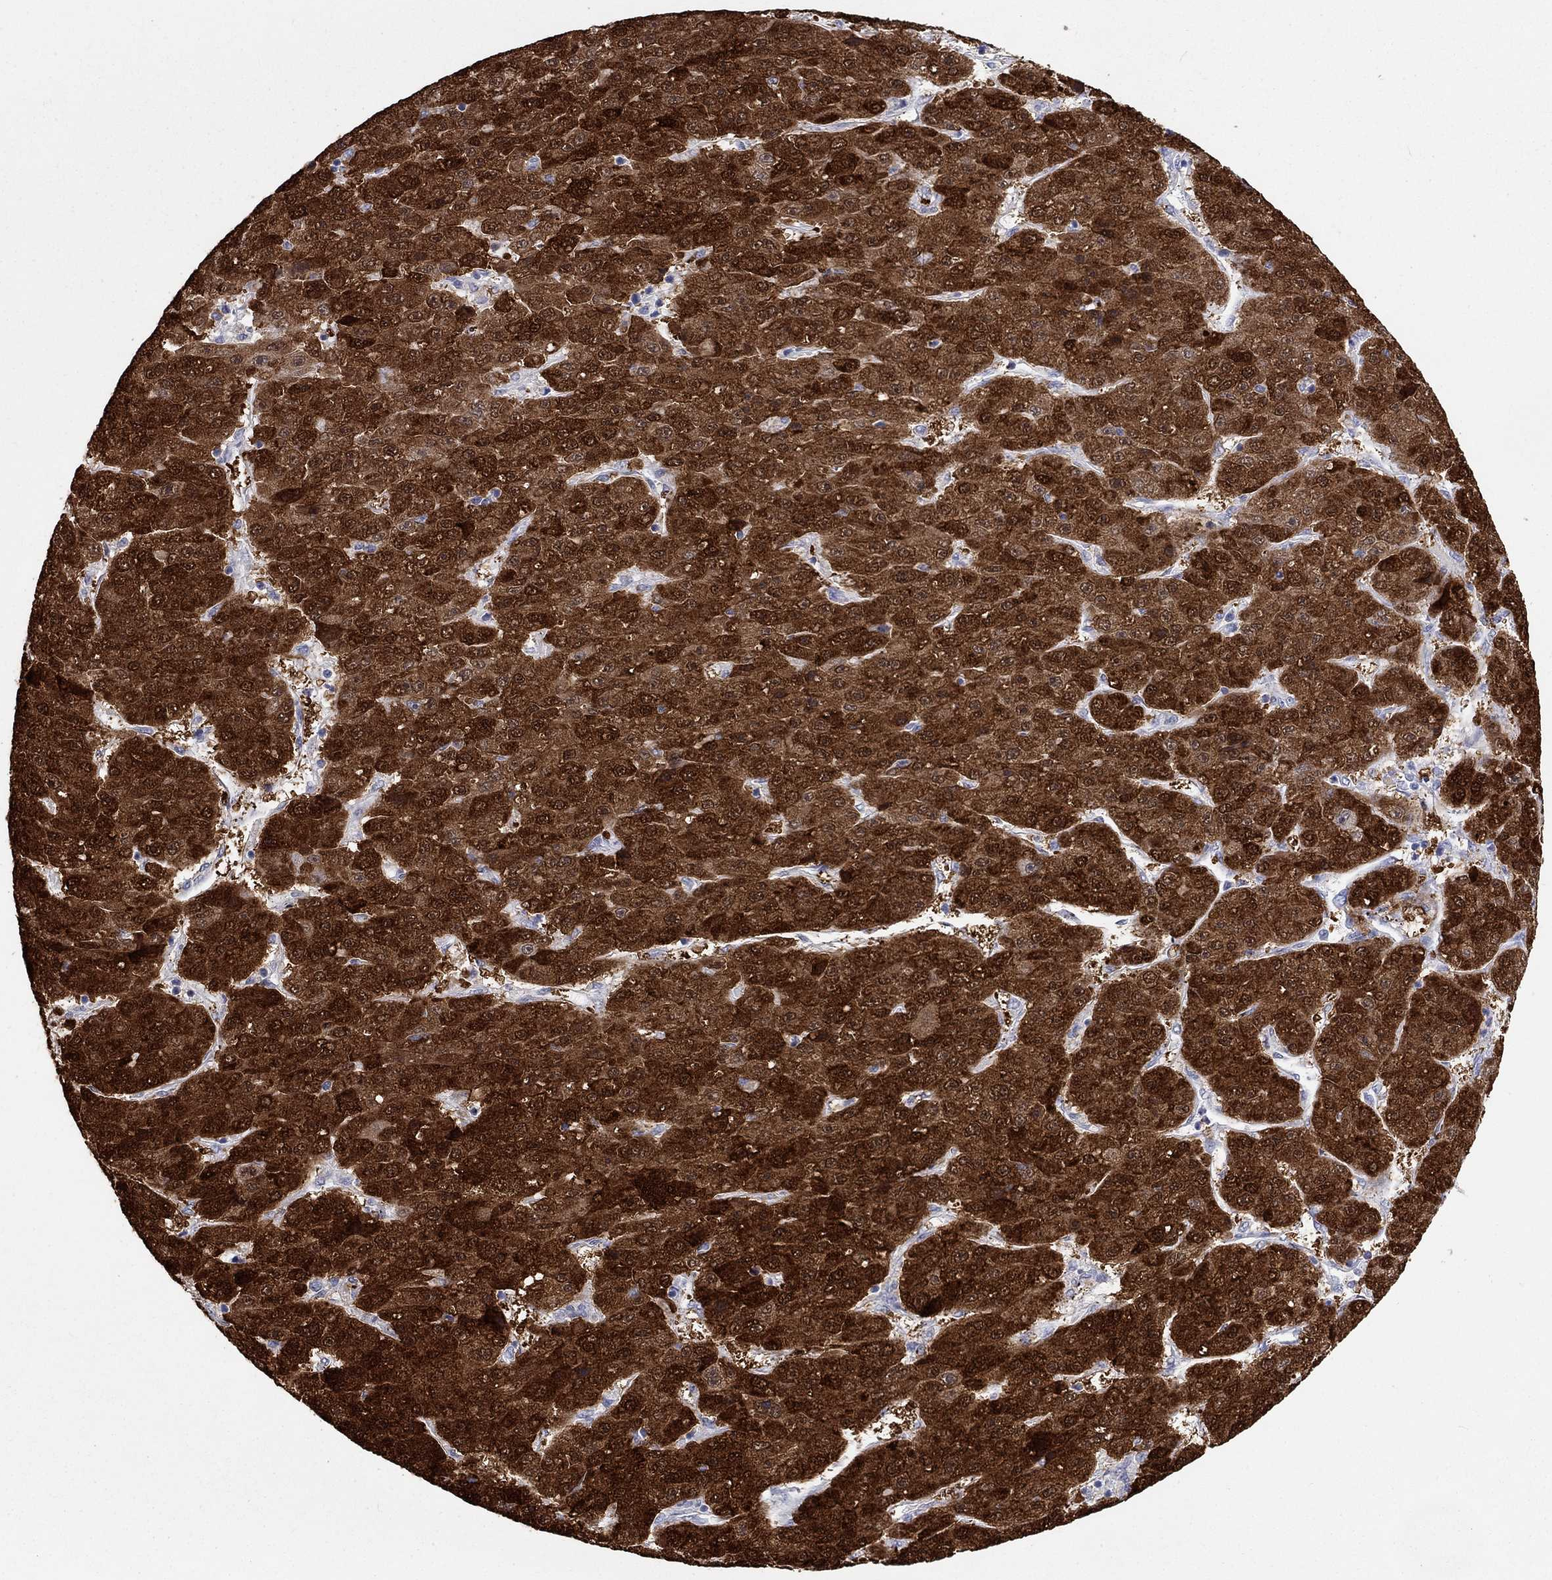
{"staining": {"intensity": "strong", "quantity": ">75%", "location": "cytoplasmic/membranous,nuclear"}, "tissue": "liver cancer", "cell_type": "Tumor cells", "image_type": "cancer", "snomed": [{"axis": "morphology", "description": "Carcinoma, Hepatocellular, NOS"}, {"axis": "topography", "description": "Liver"}], "caption": "Immunohistochemistry (DAB (3,3'-diaminobenzidine)) staining of human hepatocellular carcinoma (liver) reveals strong cytoplasmic/membranous and nuclear protein positivity in approximately >75% of tumor cells. (Stains: DAB in brown, nuclei in blue, Microscopy: brightfield microscopy at high magnification).", "gene": "AKR1C2", "patient": {"sex": "male", "age": 67}}